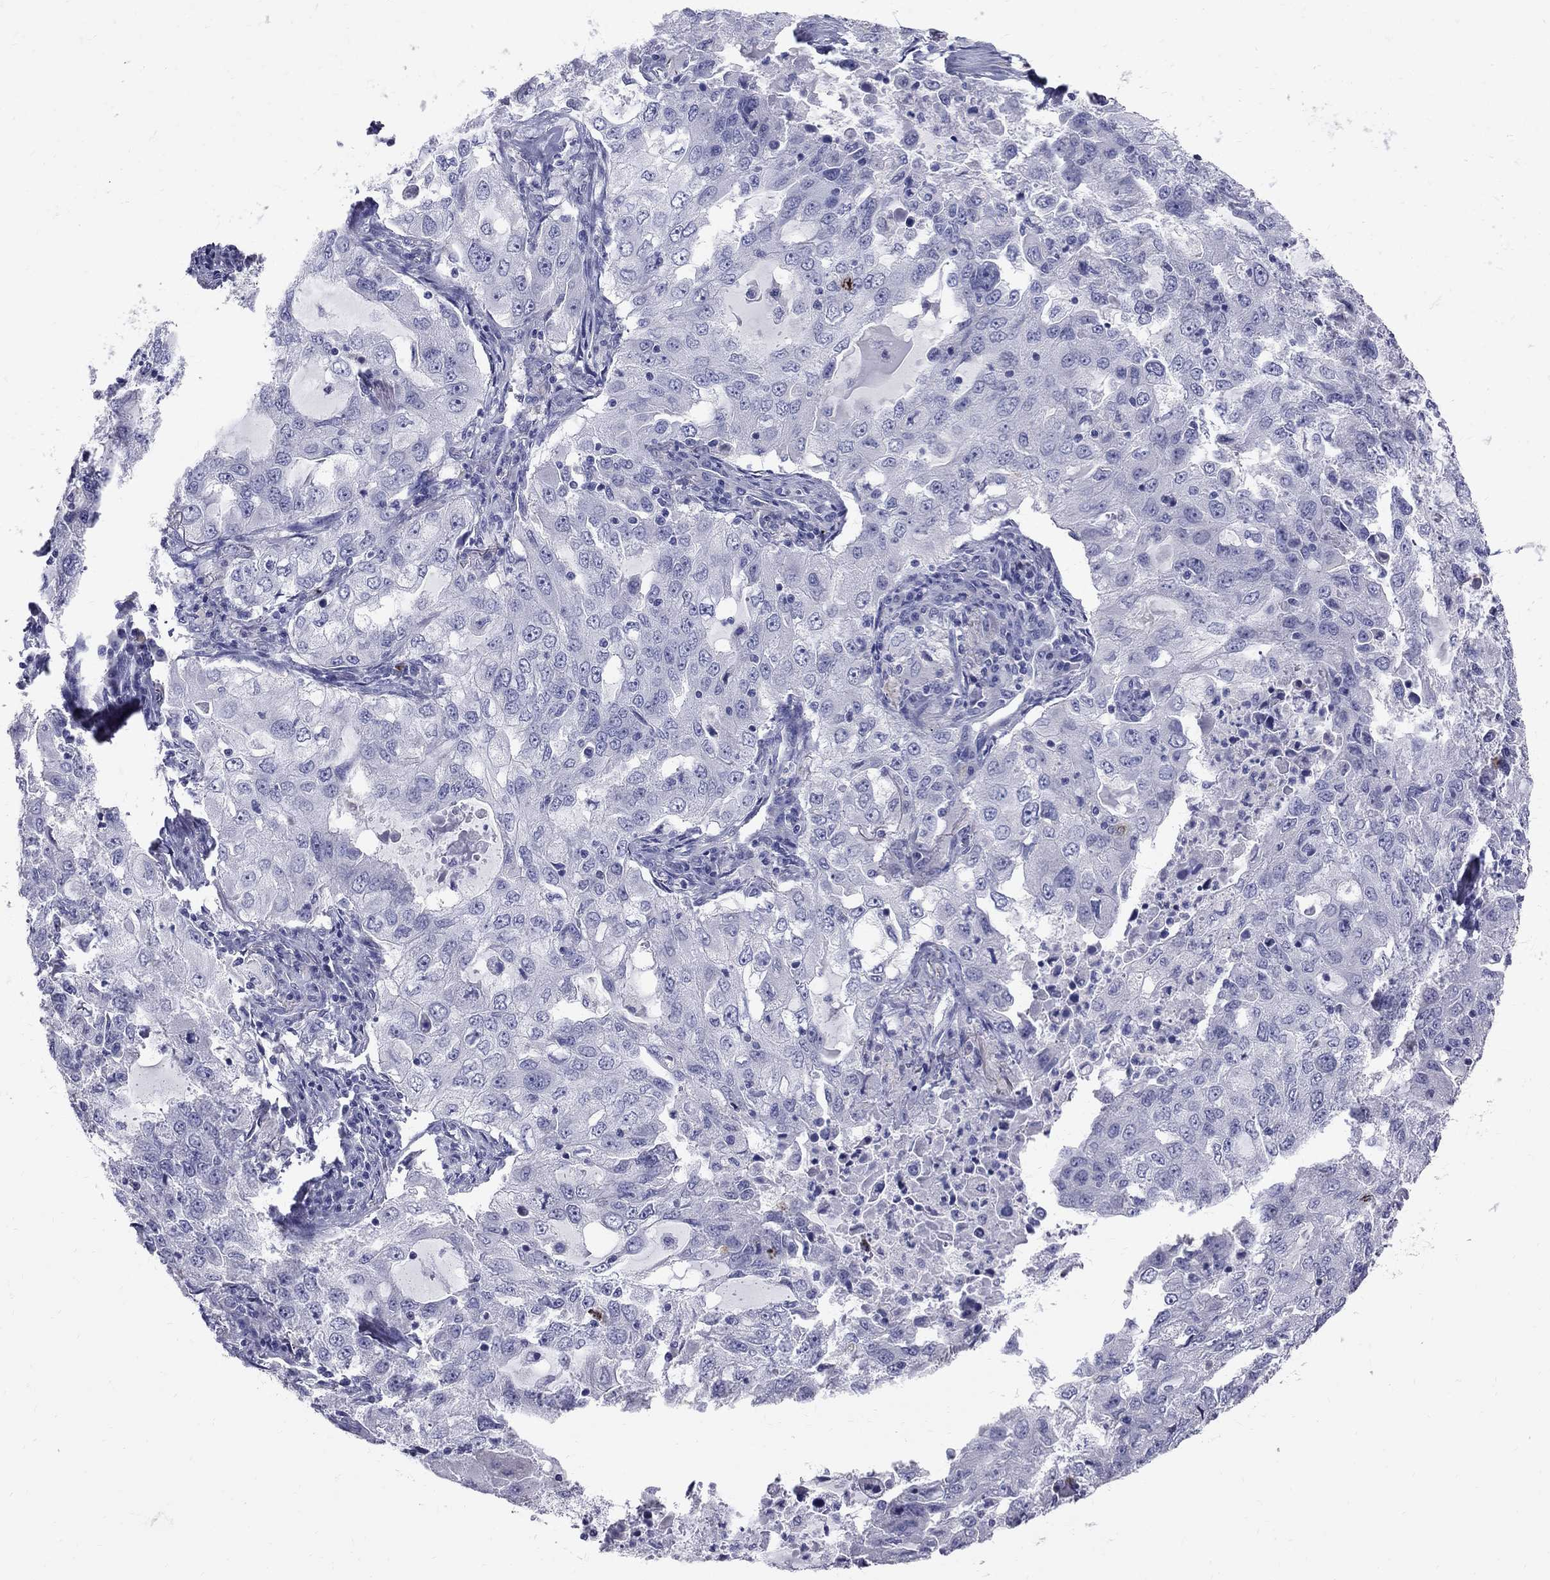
{"staining": {"intensity": "negative", "quantity": "none", "location": "none"}, "tissue": "lung cancer", "cell_type": "Tumor cells", "image_type": "cancer", "snomed": [{"axis": "morphology", "description": "Adenocarcinoma, NOS"}, {"axis": "topography", "description": "Lung"}], "caption": "The micrograph displays no staining of tumor cells in lung adenocarcinoma.", "gene": "TP53TG5", "patient": {"sex": "female", "age": 61}}